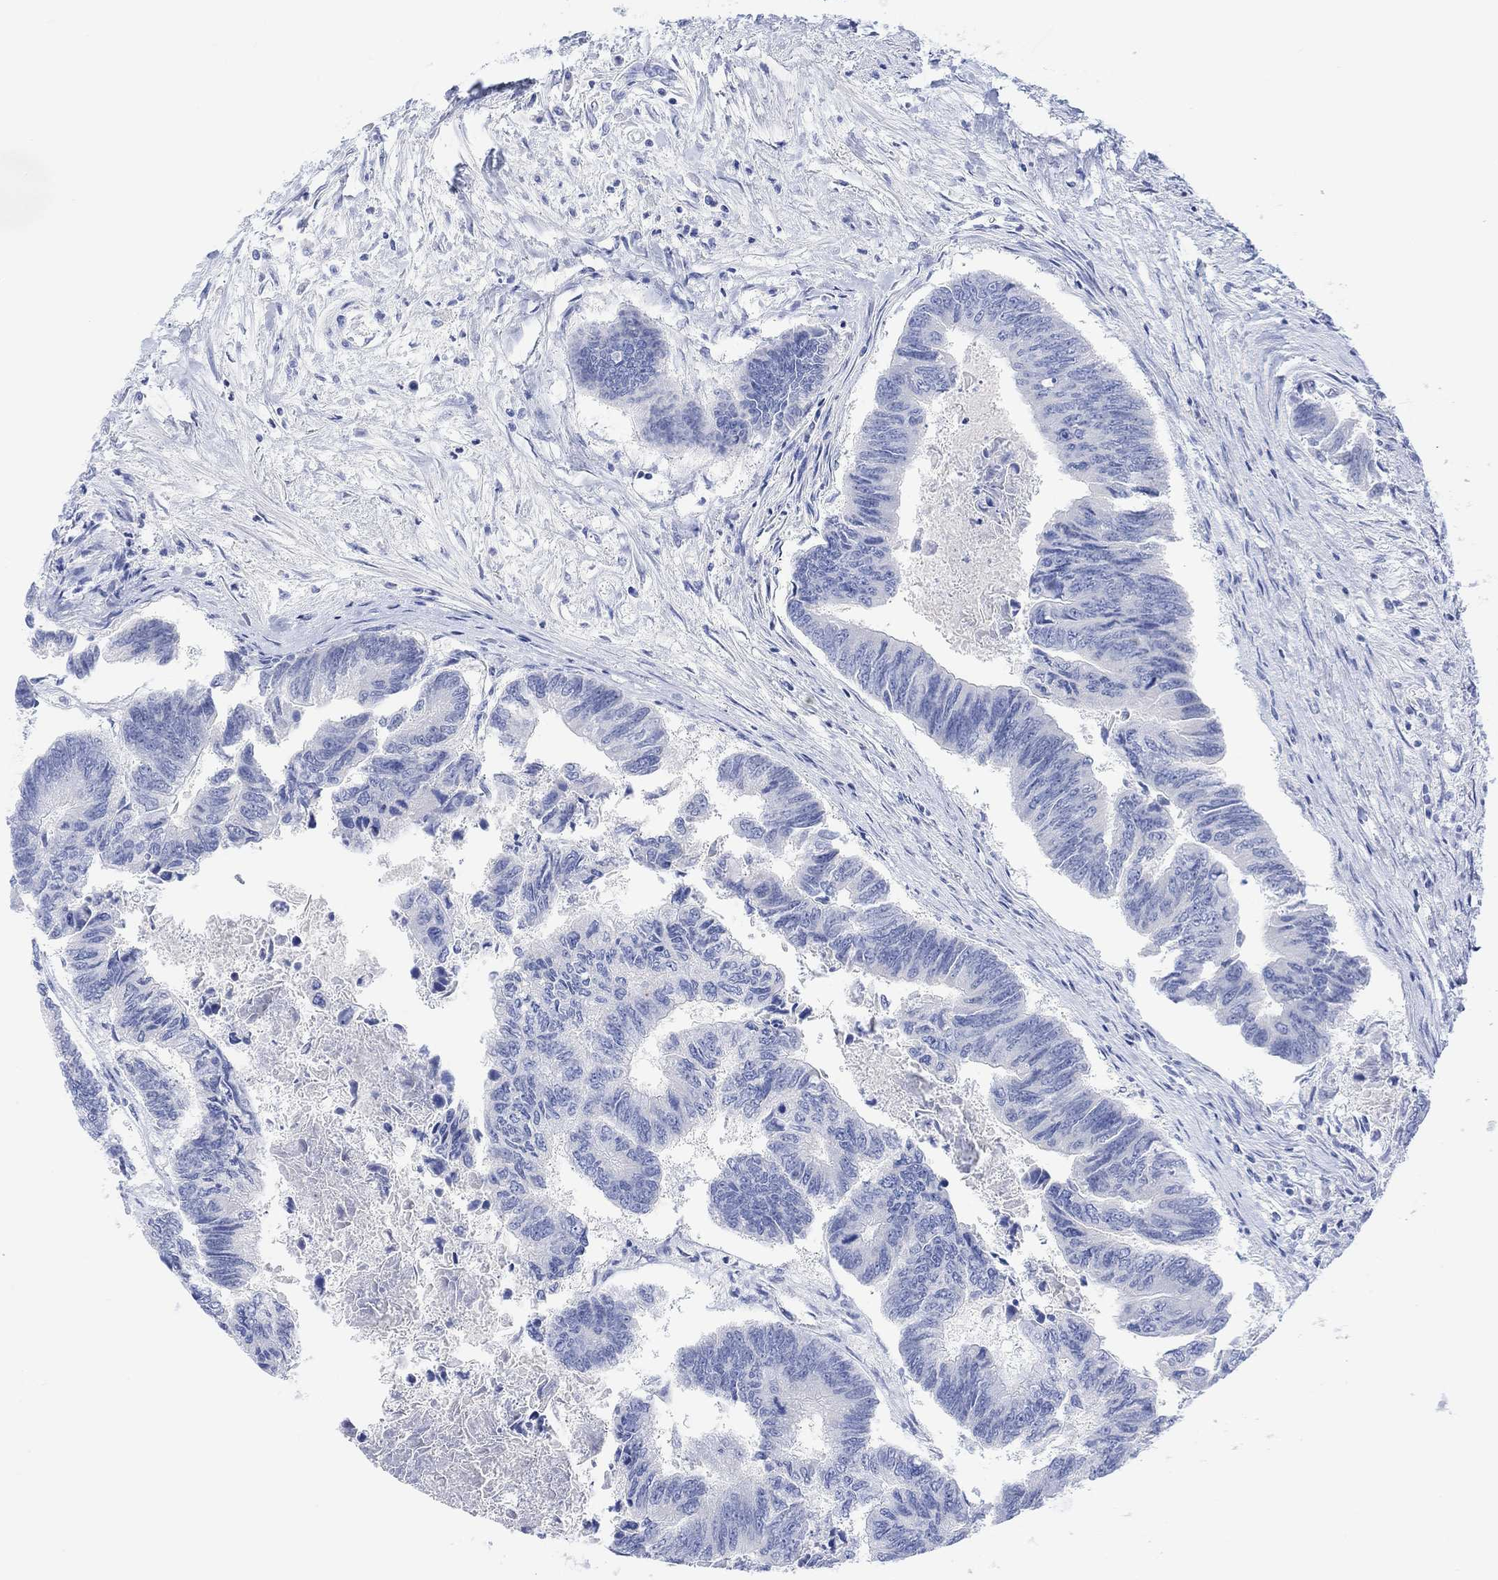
{"staining": {"intensity": "negative", "quantity": "none", "location": "none"}, "tissue": "colorectal cancer", "cell_type": "Tumor cells", "image_type": "cancer", "snomed": [{"axis": "morphology", "description": "Adenocarcinoma, NOS"}, {"axis": "topography", "description": "Colon"}], "caption": "This micrograph is of colorectal cancer (adenocarcinoma) stained with IHC to label a protein in brown with the nuclei are counter-stained blue. There is no staining in tumor cells.", "gene": "CALCA", "patient": {"sex": "female", "age": 65}}